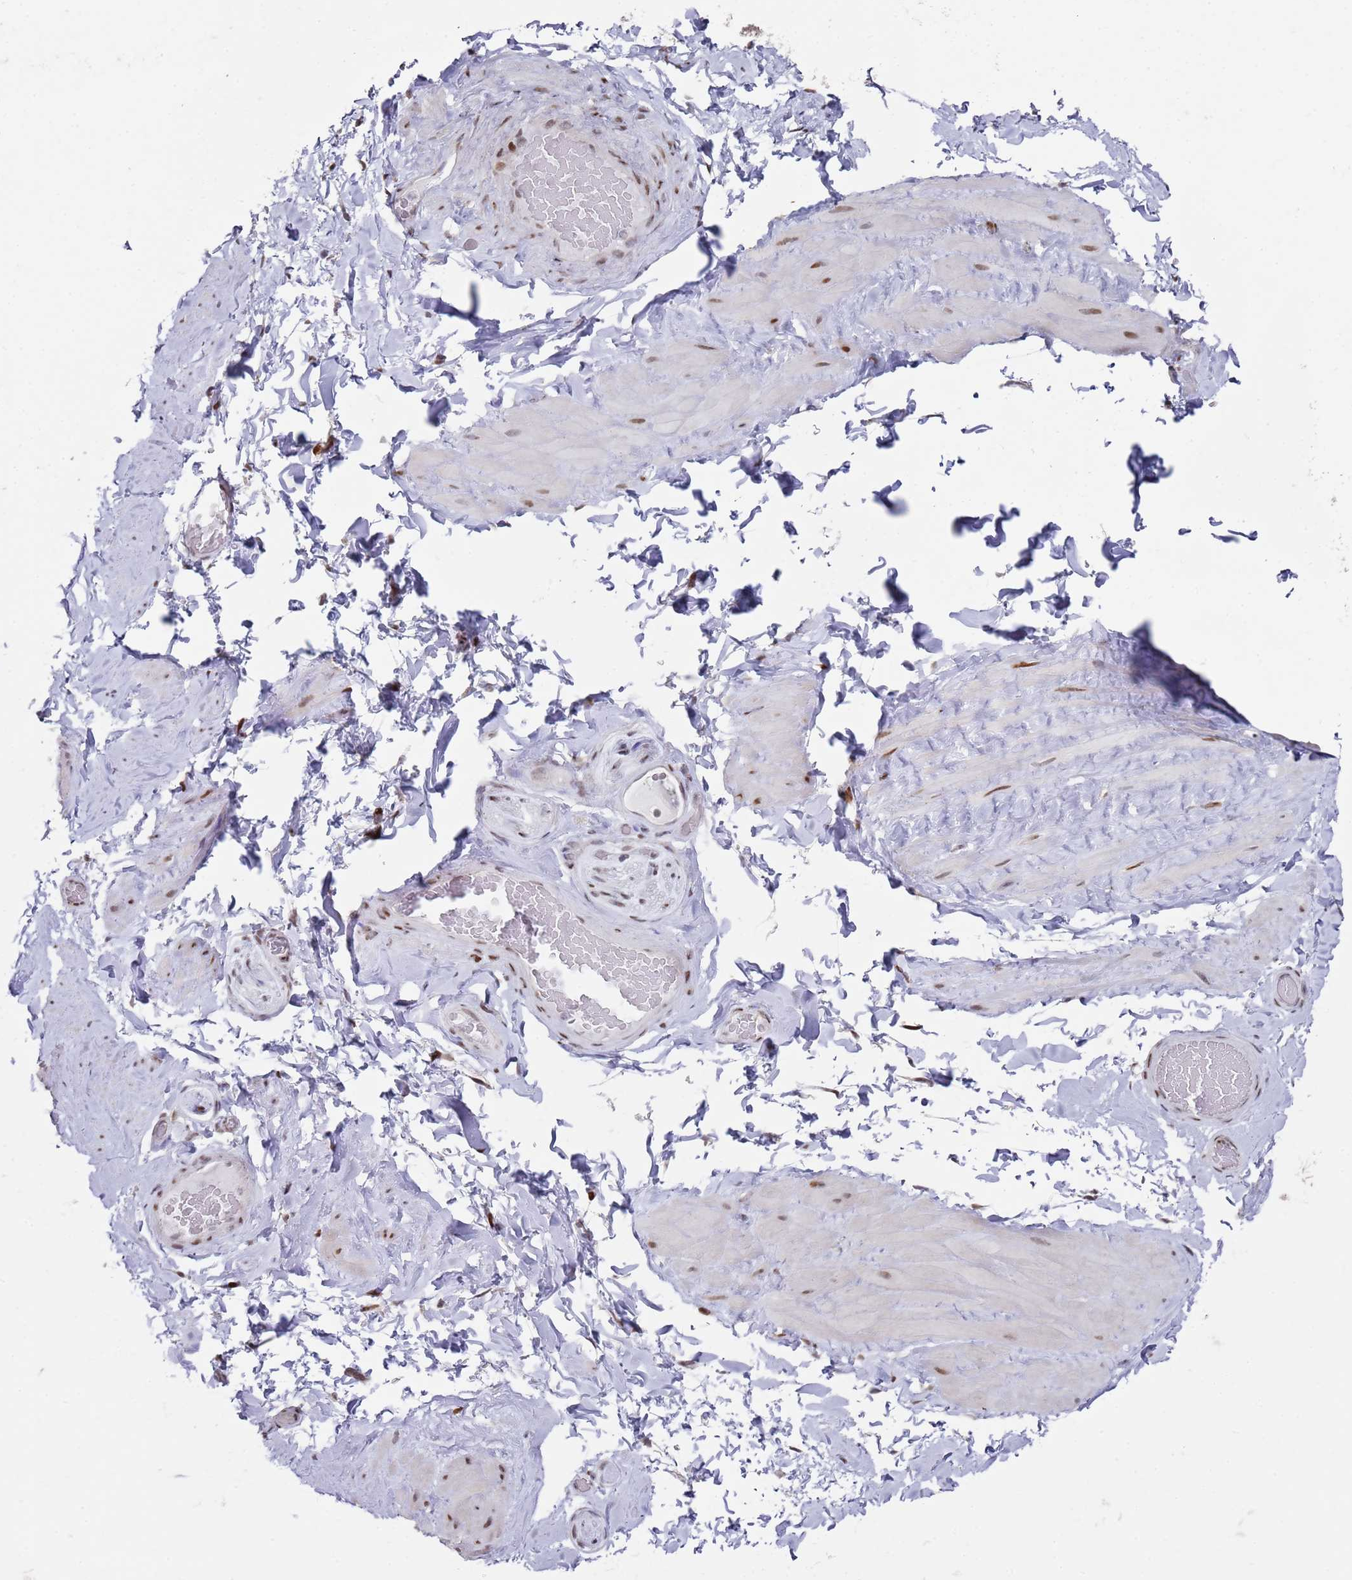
{"staining": {"intensity": "weak", "quantity": ">75%", "location": "nuclear"}, "tissue": "adipose tissue", "cell_type": "Adipocytes", "image_type": "normal", "snomed": [{"axis": "morphology", "description": "Normal tissue, NOS"}, {"axis": "topography", "description": "Soft tissue"}, {"axis": "topography", "description": "Vascular tissue"}], "caption": "An IHC micrograph of normal tissue is shown. Protein staining in brown highlights weak nuclear positivity in adipose tissue within adipocytes. The protein is shown in brown color, while the nuclei are stained blue.", "gene": "COPS6", "patient": {"sex": "male", "age": 41}}